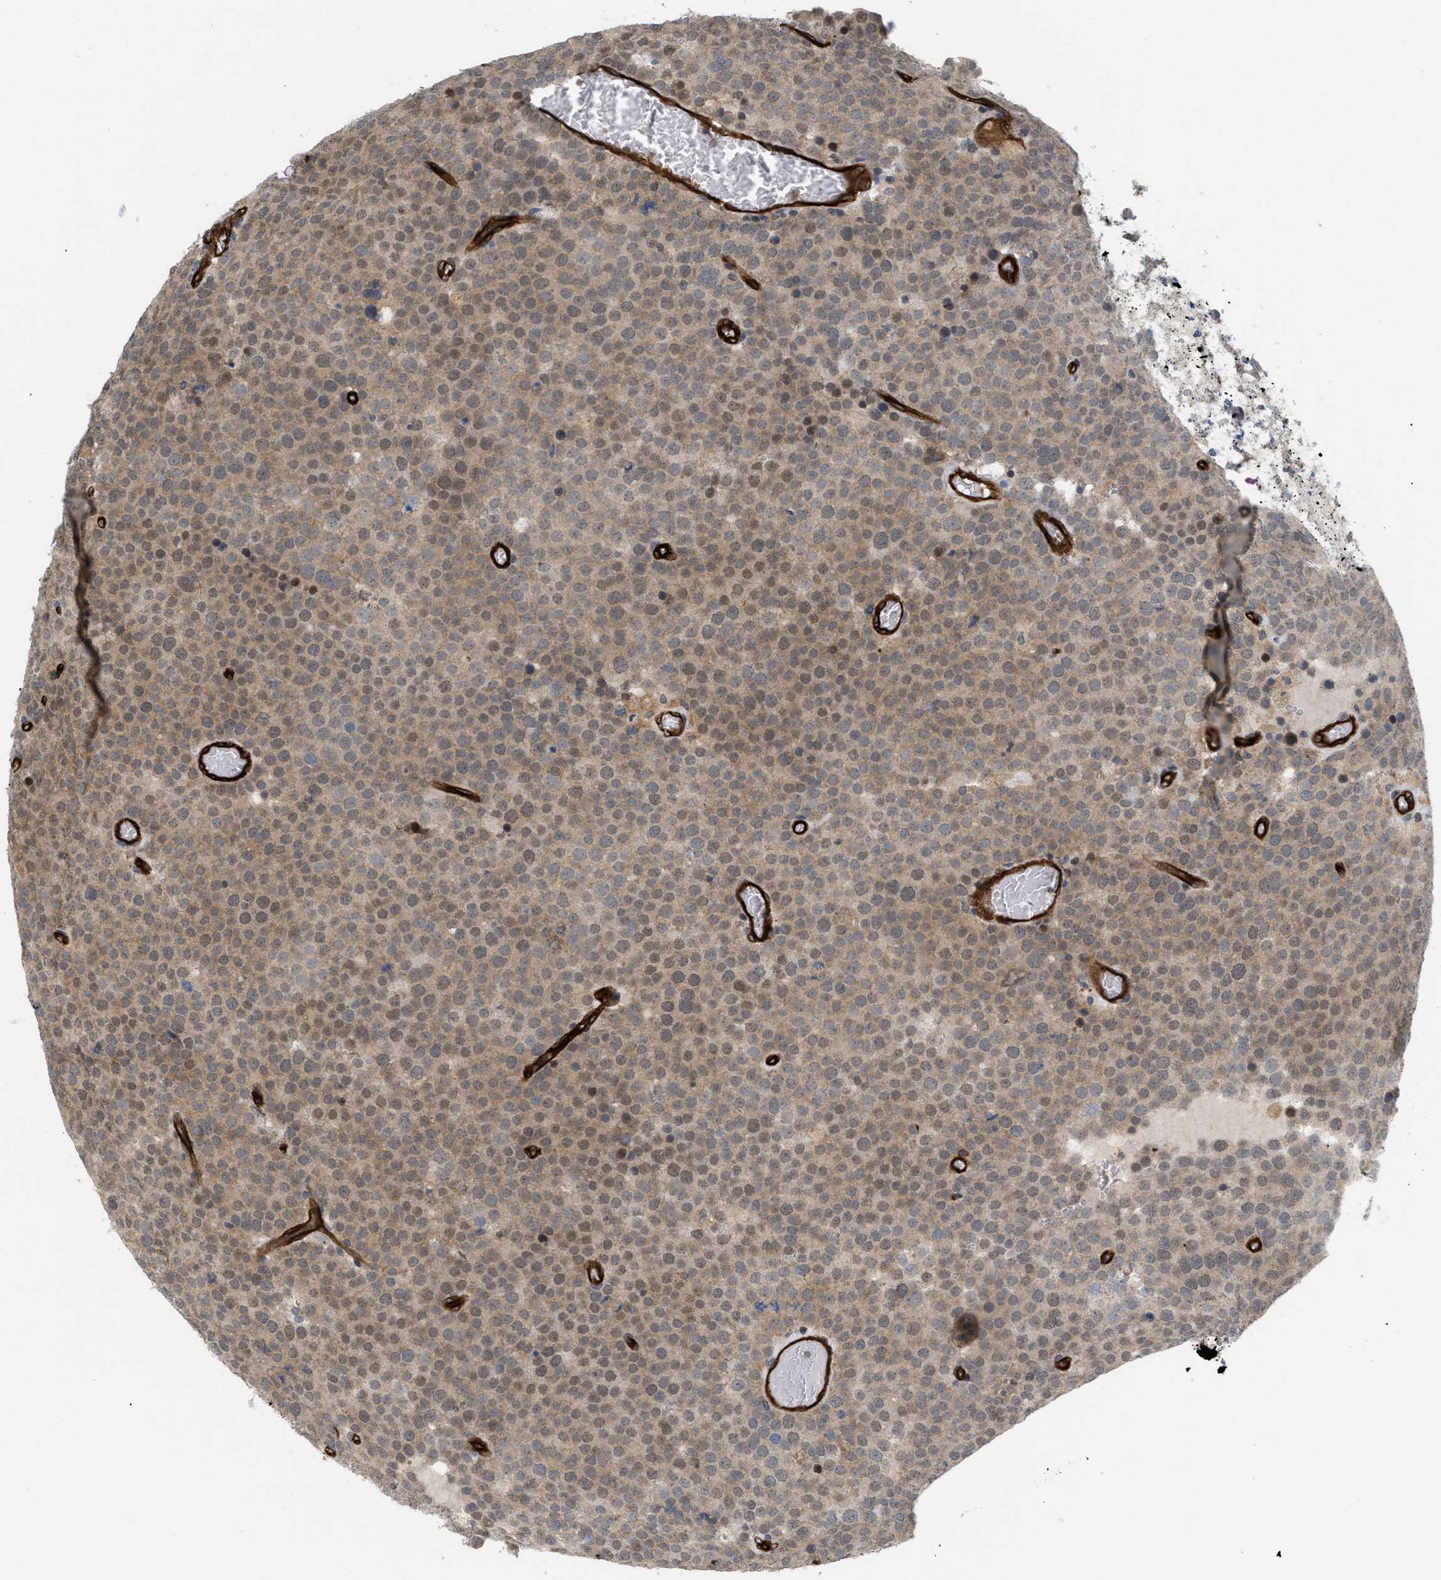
{"staining": {"intensity": "moderate", "quantity": ">75%", "location": "cytoplasmic/membranous"}, "tissue": "testis cancer", "cell_type": "Tumor cells", "image_type": "cancer", "snomed": [{"axis": "morphology", "description": "Normal tissue, NOS"}, {"axis": "morphology", "description": "Seminoma, NOS"}, {"axis": "topography", "description": "Testis"}], "caption": "A brown stain highlights moderate cytoplasmic/membranous staining of a protein in human testis seminoma tumor cells.", "gene": "PALMD", "patient": {"sex": "male", "age": 71}}